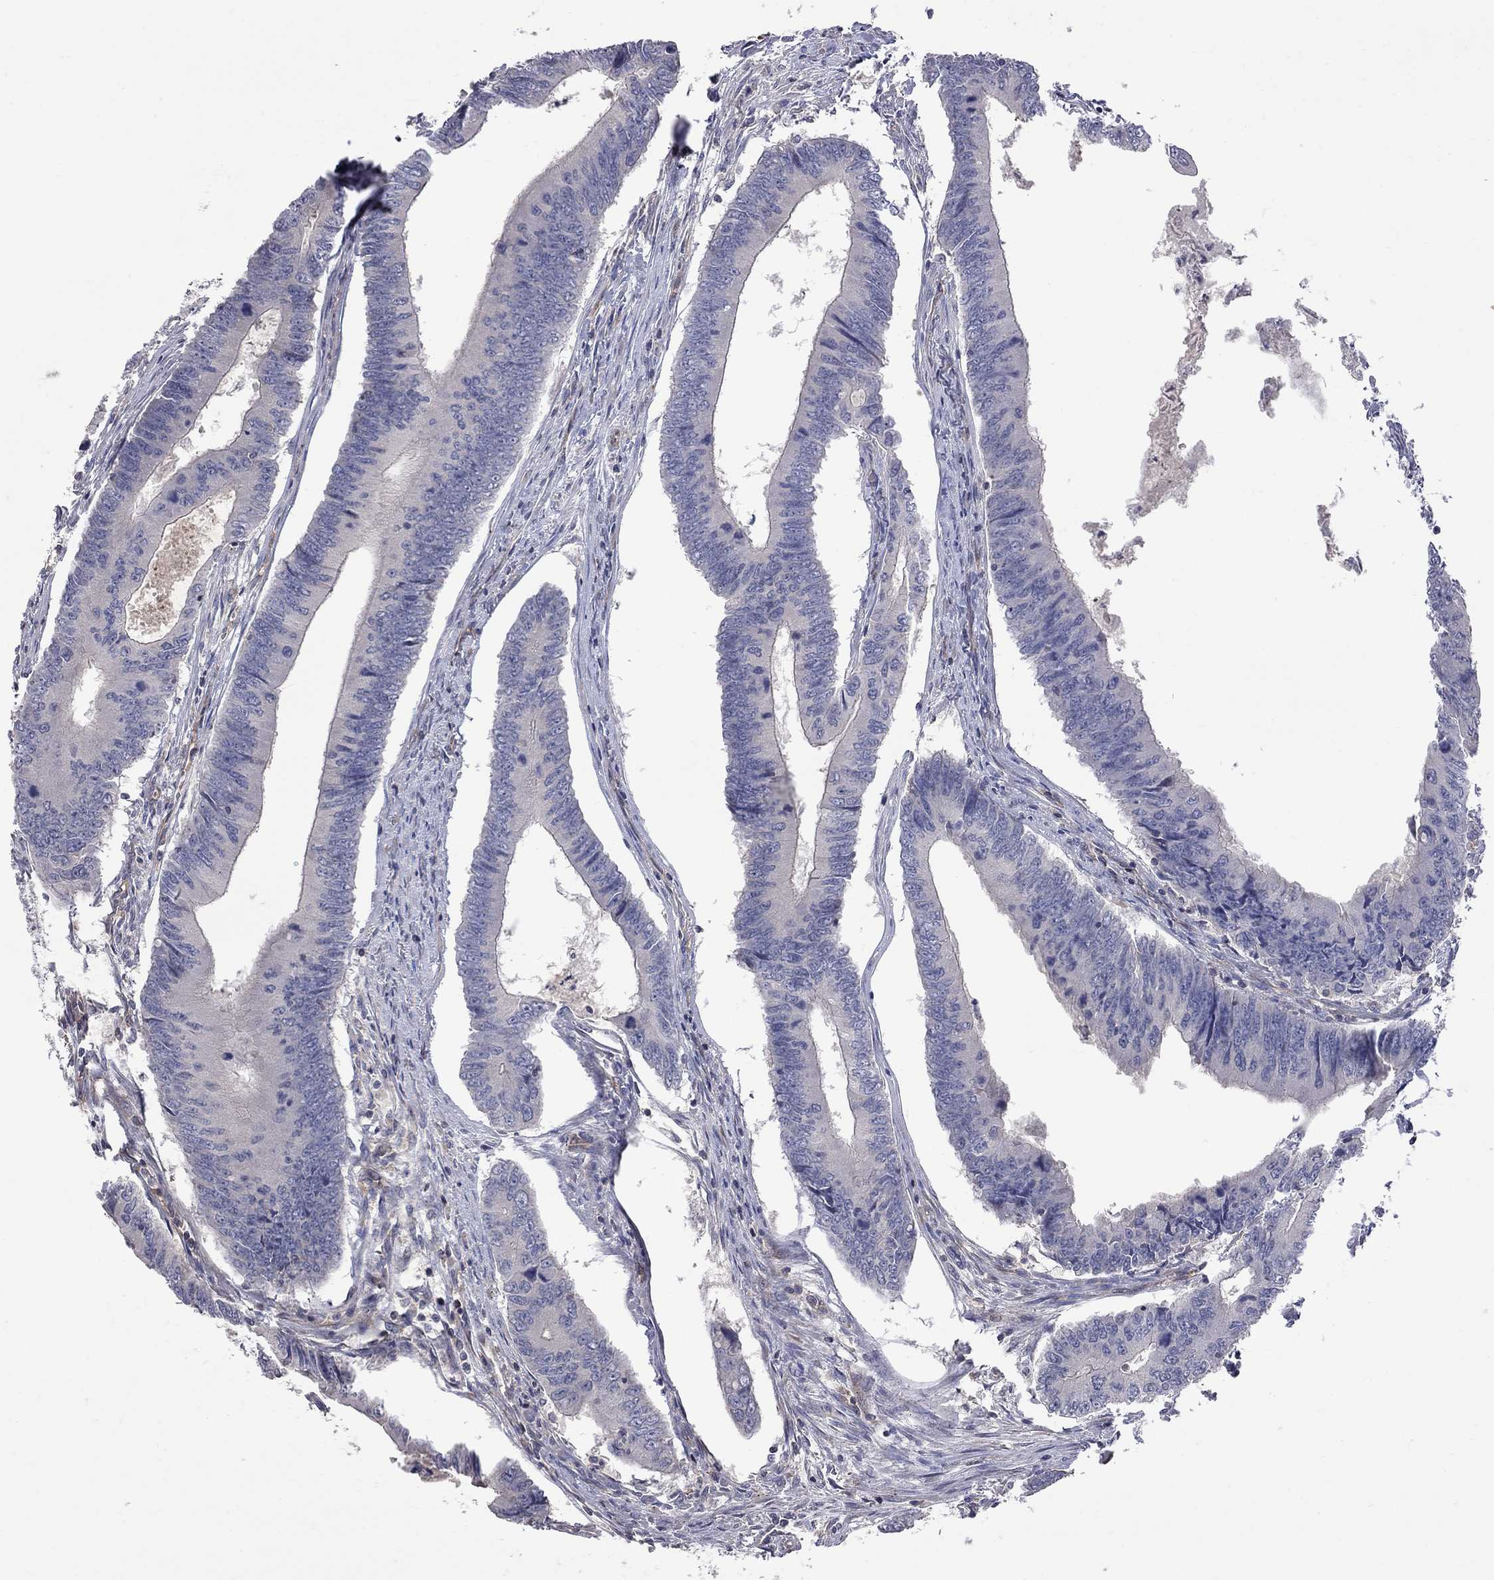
{"staining": {"intensity": "negative", "quantity": "none", "location": "none"}, "tissue": "colorectal cancer", "cell_type": "Tumor cells", "image_type": "cancer", "snomed": [{"axis": "morphology", "description": "Adenocarcinoma, NOS"}, {"axis": "topography", "description": "Colon"}], "caption": "The immunohistochemistry photomicrograph has no significant positivity in tumor cells of colorectal cancer (adenocarcinoma) tissue. Nuclei are stained in blue.", "gene": "ABI3", "patient": {"sex": "male", "age": 53}}